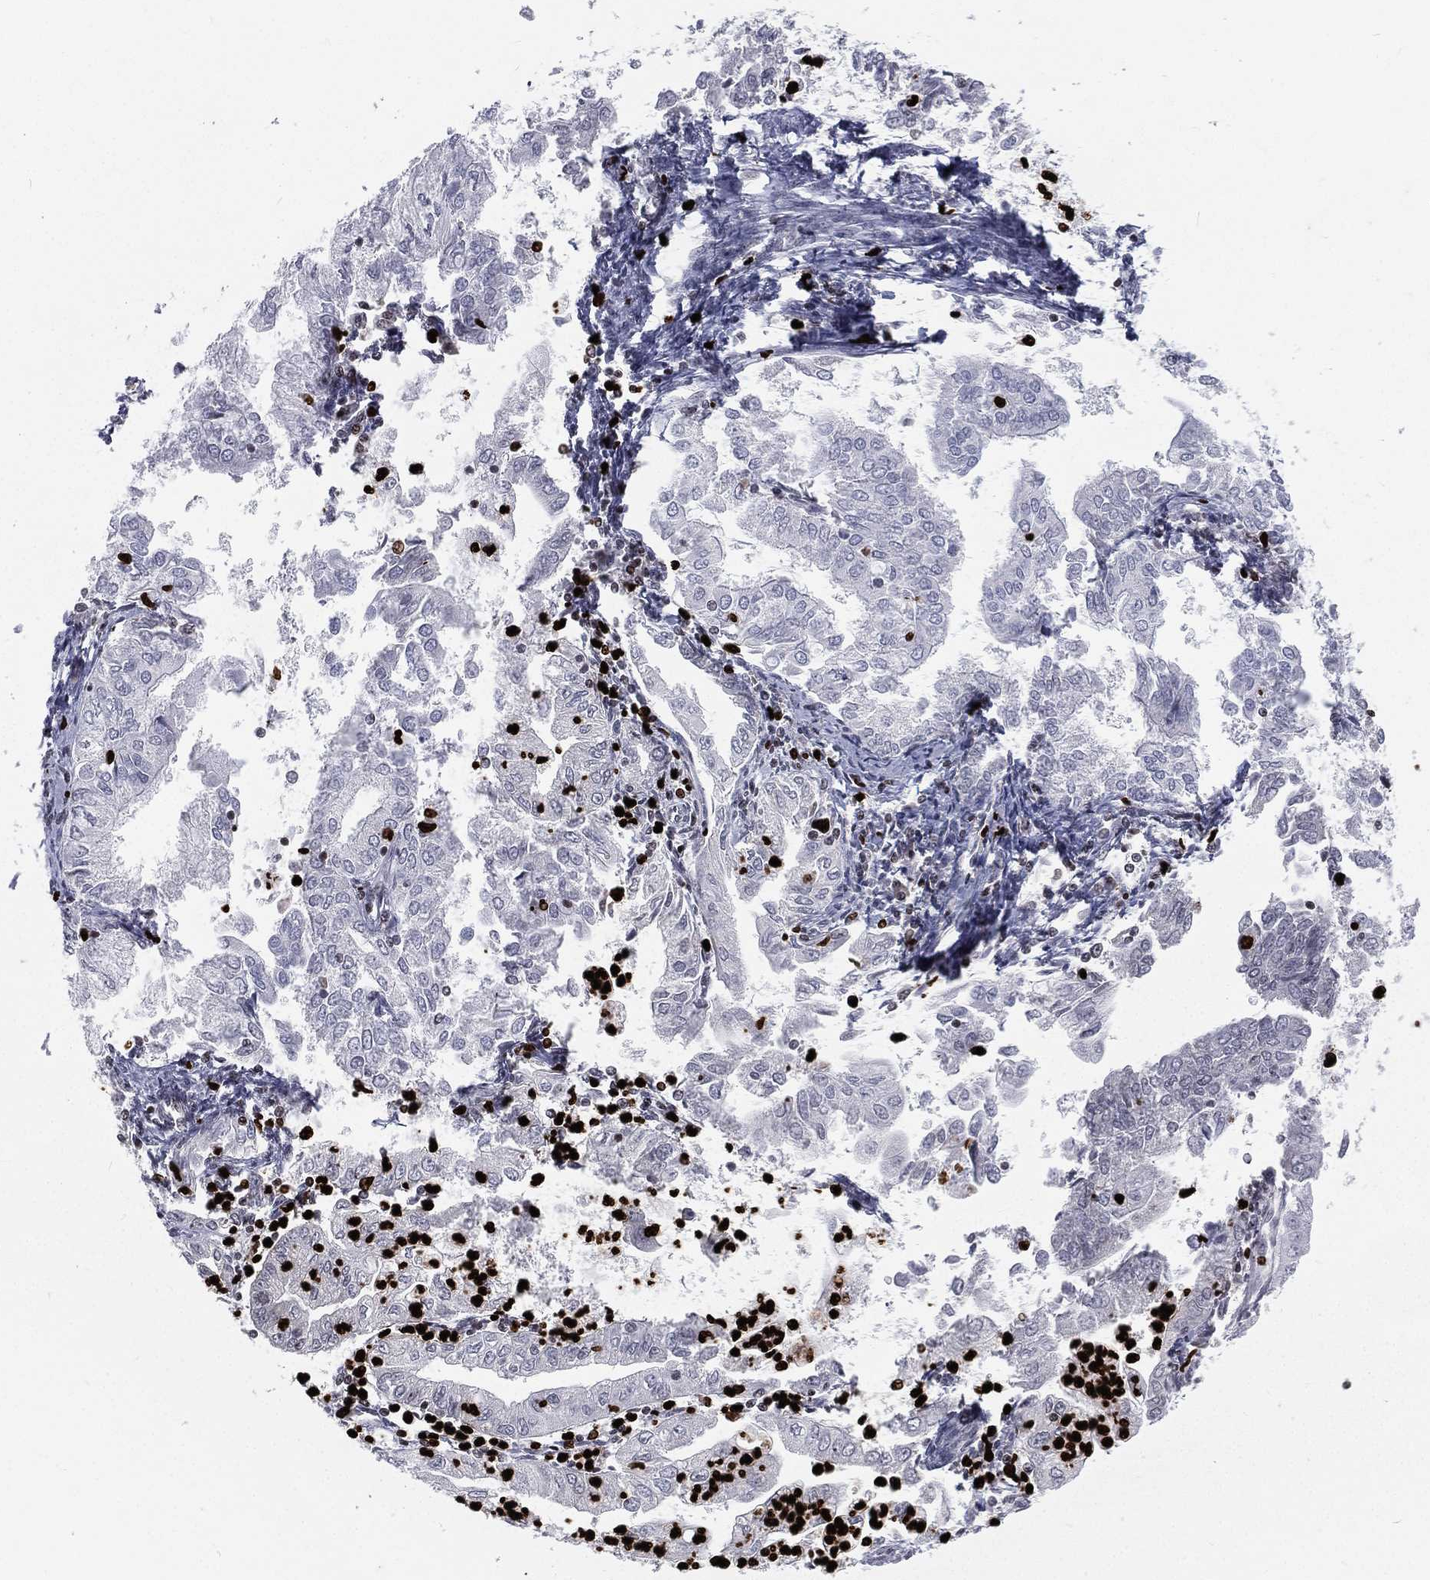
{"staining": {"intensity": "negative", "quantity": "none", "location": "none"}, "tissue": "endometrial cancer", "cell_type": "Tumor cells", "image_type": "cancer", "snomed": [{"axis": "morphology", "description": "Adenocarcinoma, NOS"}, {"axis": "topography", "description": "Endometrium"}], "caption": "Endometrial cancer (adenocarcinoma) was stained to show a protein in brown. There is no significant staining in tumor cells. (Immunohistochemistry (ihc), brightfield microscopy, high magnification).", "gene": "MNDA", "patient": {"sex": "female", "age": 56}}